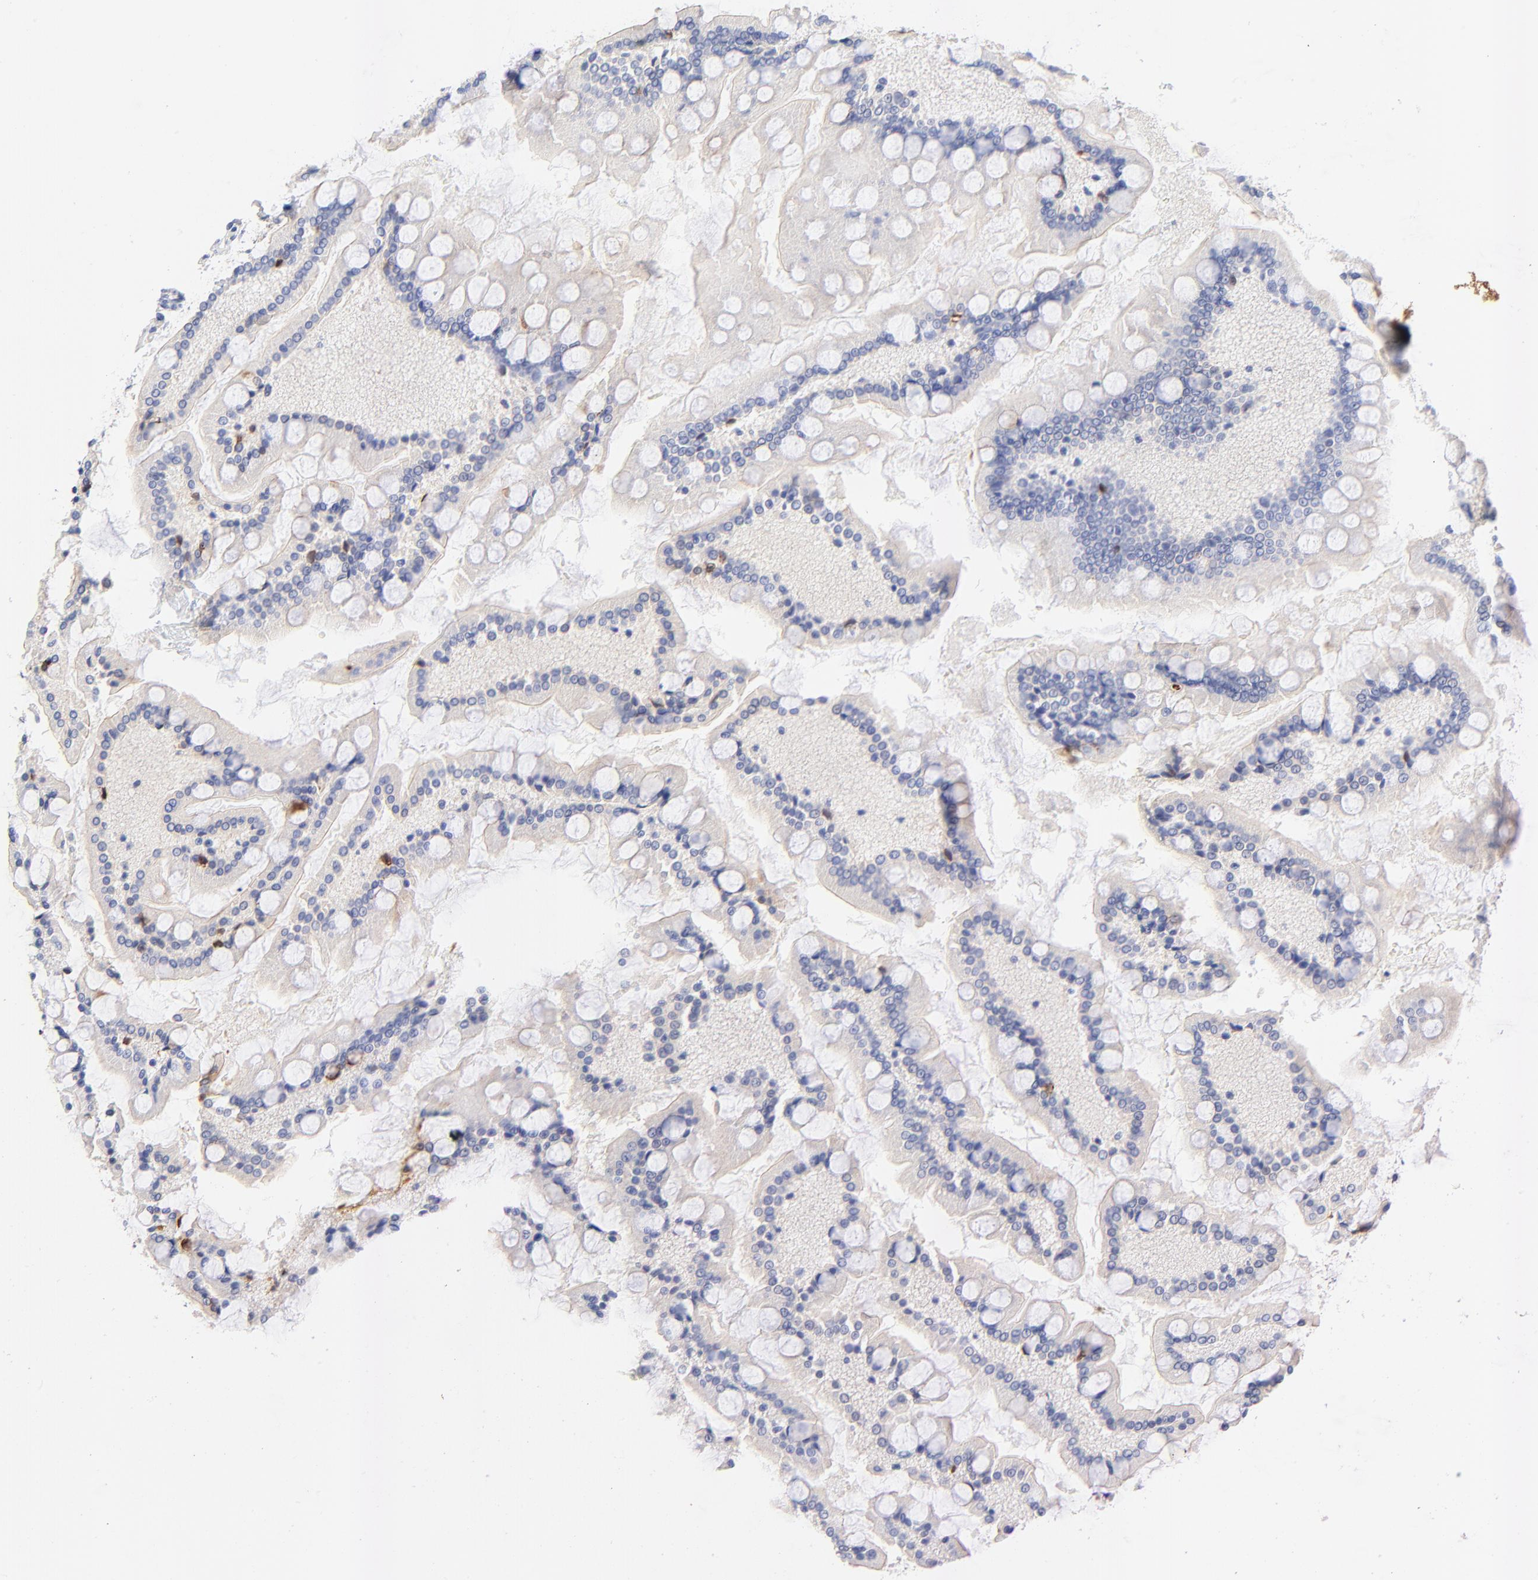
{"staining": {"intensity": "negative", "quantity": "none", "location": "none"}, "tissue": "small intestine", "cell_type": "Glandular cells", "image_type": "normal", "snomed": [{"axis": "morphology", "description": "Normal tissue, NOS"}, {"axis": "topography", "description": "Small intestine"}], "caption": "This is an immunohistochemistry photomicrograph of benign small intestine. There is no expression in glandular cells.", "gene": "FAM117B", "patient": {"sex": "male", "age": 41}}